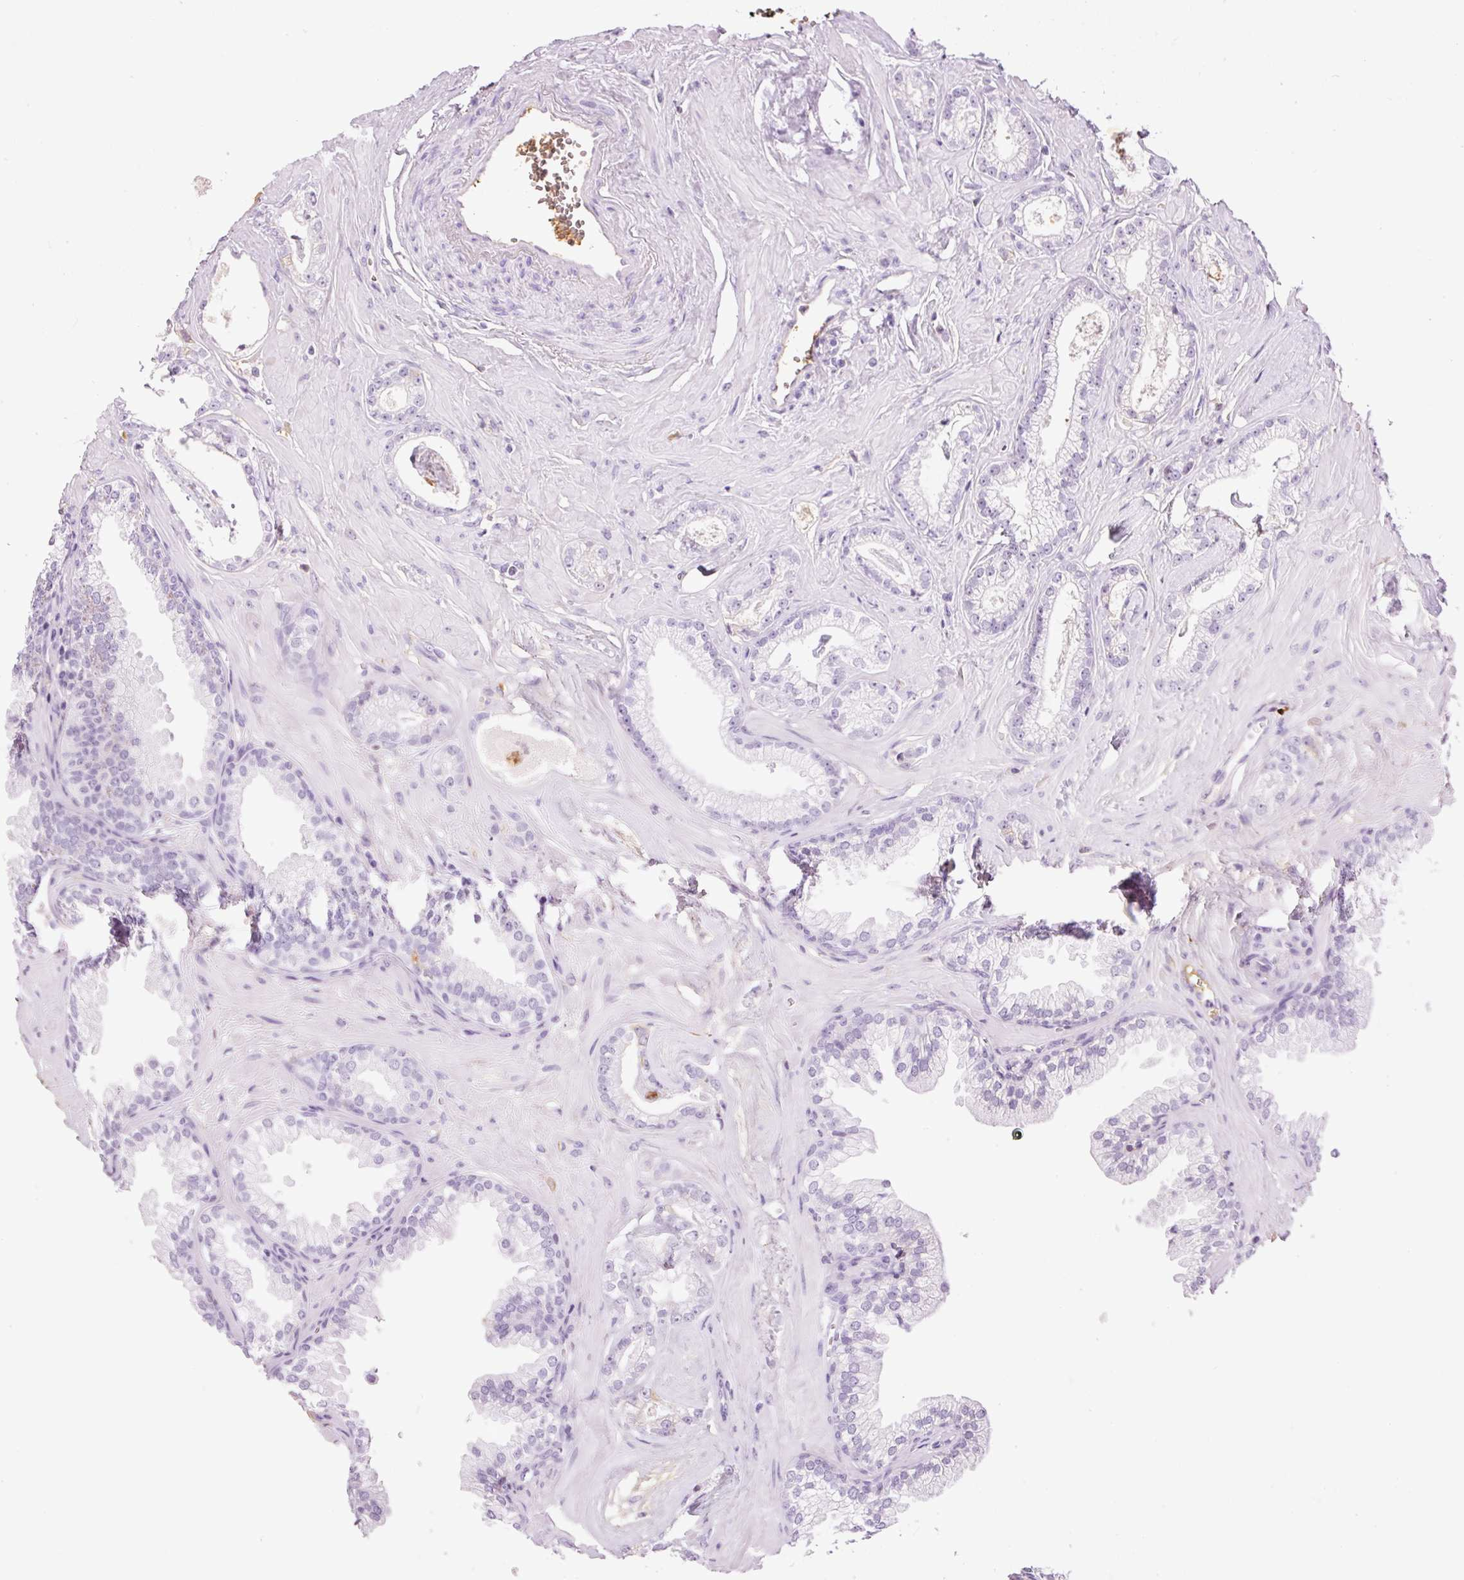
{"staining": {"intensity": "negative", "quantity": "none", "location": "none"}, "tissue": "prostate cancer", "cell_type": "Tumor cells", "image_type": "cancer", "snomed": [{"axis": "morphology", "description": "Adenocarcinoma, Low grade"}, {"axis": "topography", "description": "Prostate"}], "caption": "Prostate cancer was stained to show a protein in brown. There is no significant positivity in tumor cells. The staining was performed using DAB to visualize the protein expression in brown, while the nuclei were stained in blue with hematoxylin (Magnification: 20x).", "gene": "PRPF38B", "patient": {"sex": "male", "age": 60}}